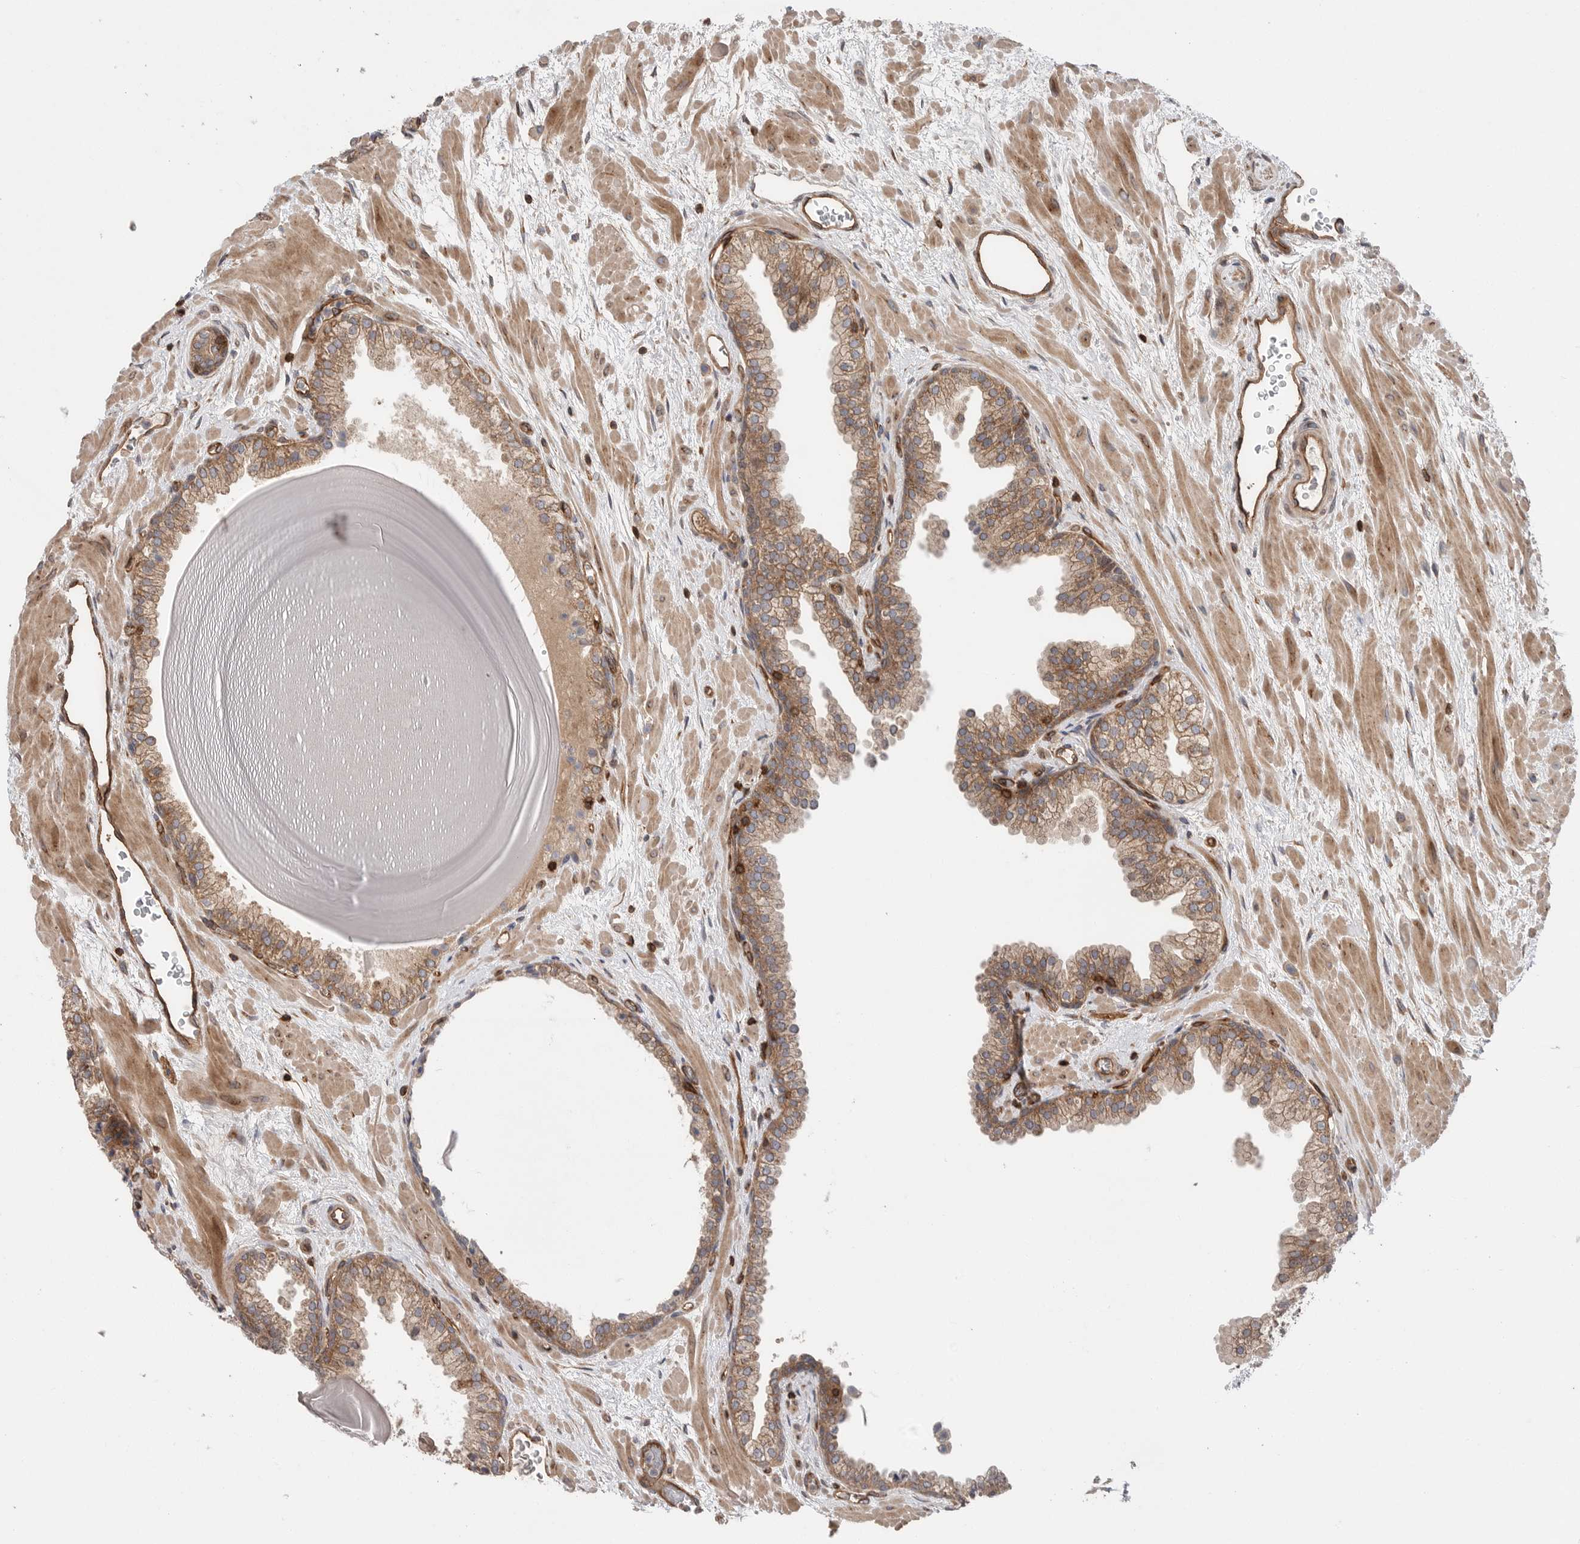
{"staining": {"intensity": "moderate", "quantity": "25%-75%", "location": "cytoplasmic/membranous"}, "tissue": "prostate", "cell_type": "Glandular cells", "image_type": "normal", "snomed": [{"axis": "morphology", "description": "Normal tissue, NOS"}, {"axis": "topography", "description": "Prostate"}], "caption": "A medium amount of moderate cytoplasmic/membranous positivity is seen in about 25%-75% of glandular cells in normal prostate.", "gene": "PRKCH", "patient": {"sex": "male", "age": 48}}